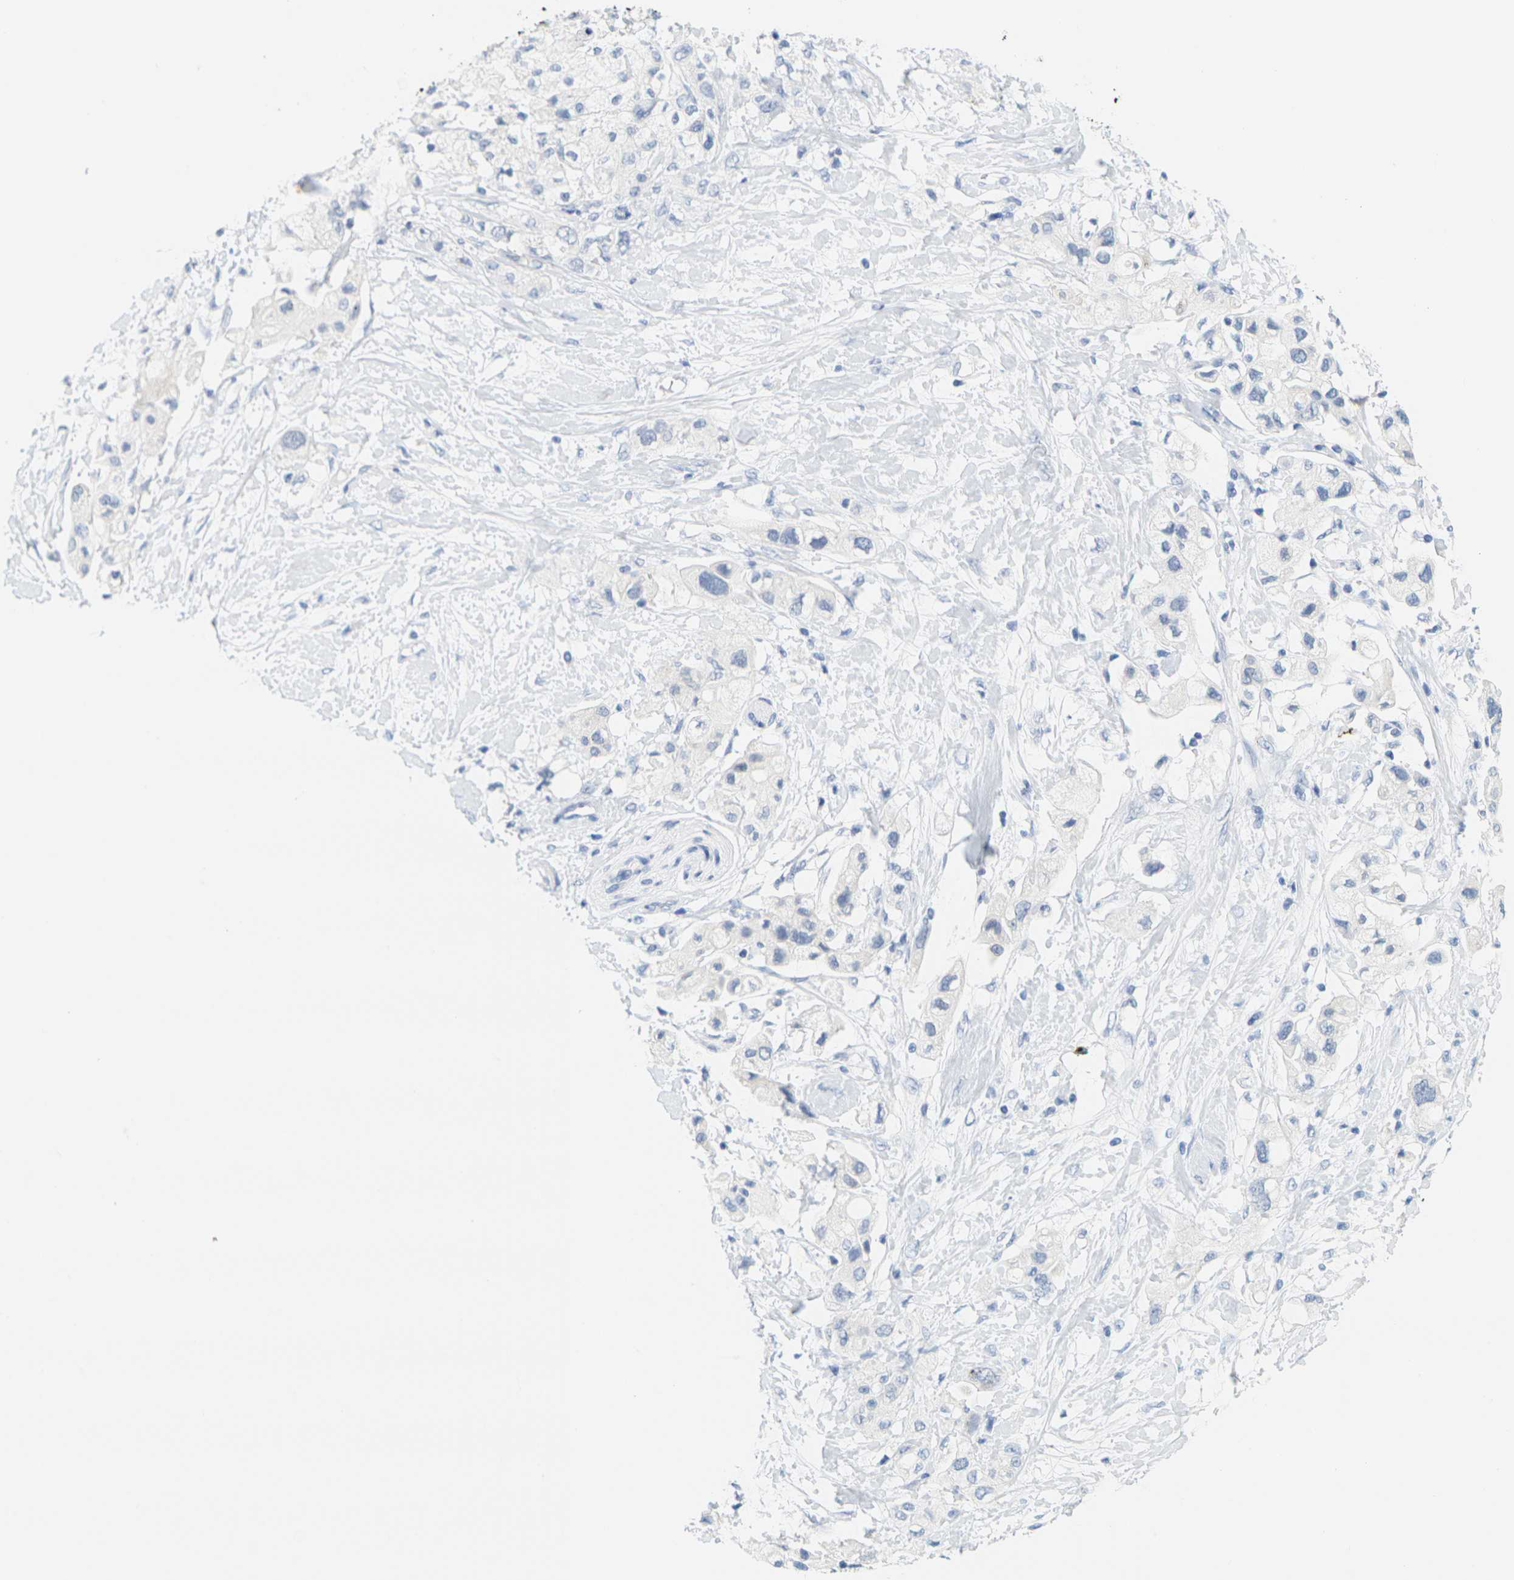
{"staining": {"intensity": "negative", "quantity": "none", "location": "none"}, "tissue": "pancreatic cancer", "cell_type": "Tumor cells", "image_type": "cancer", "snomed": [{"axis": "morphology", "description": "Adenocarcinoma, NOS"}, {"axis": "topography", "description": "Pancreas"}], "caption": "Immunohistochemistry (IHC) micrograph of human pancreatic cancer stained for a protein (brown), which shows no positivity in tumor cells.", "gene": "HLA-DOB", "patient": {"sex": "female", "age": 56}}